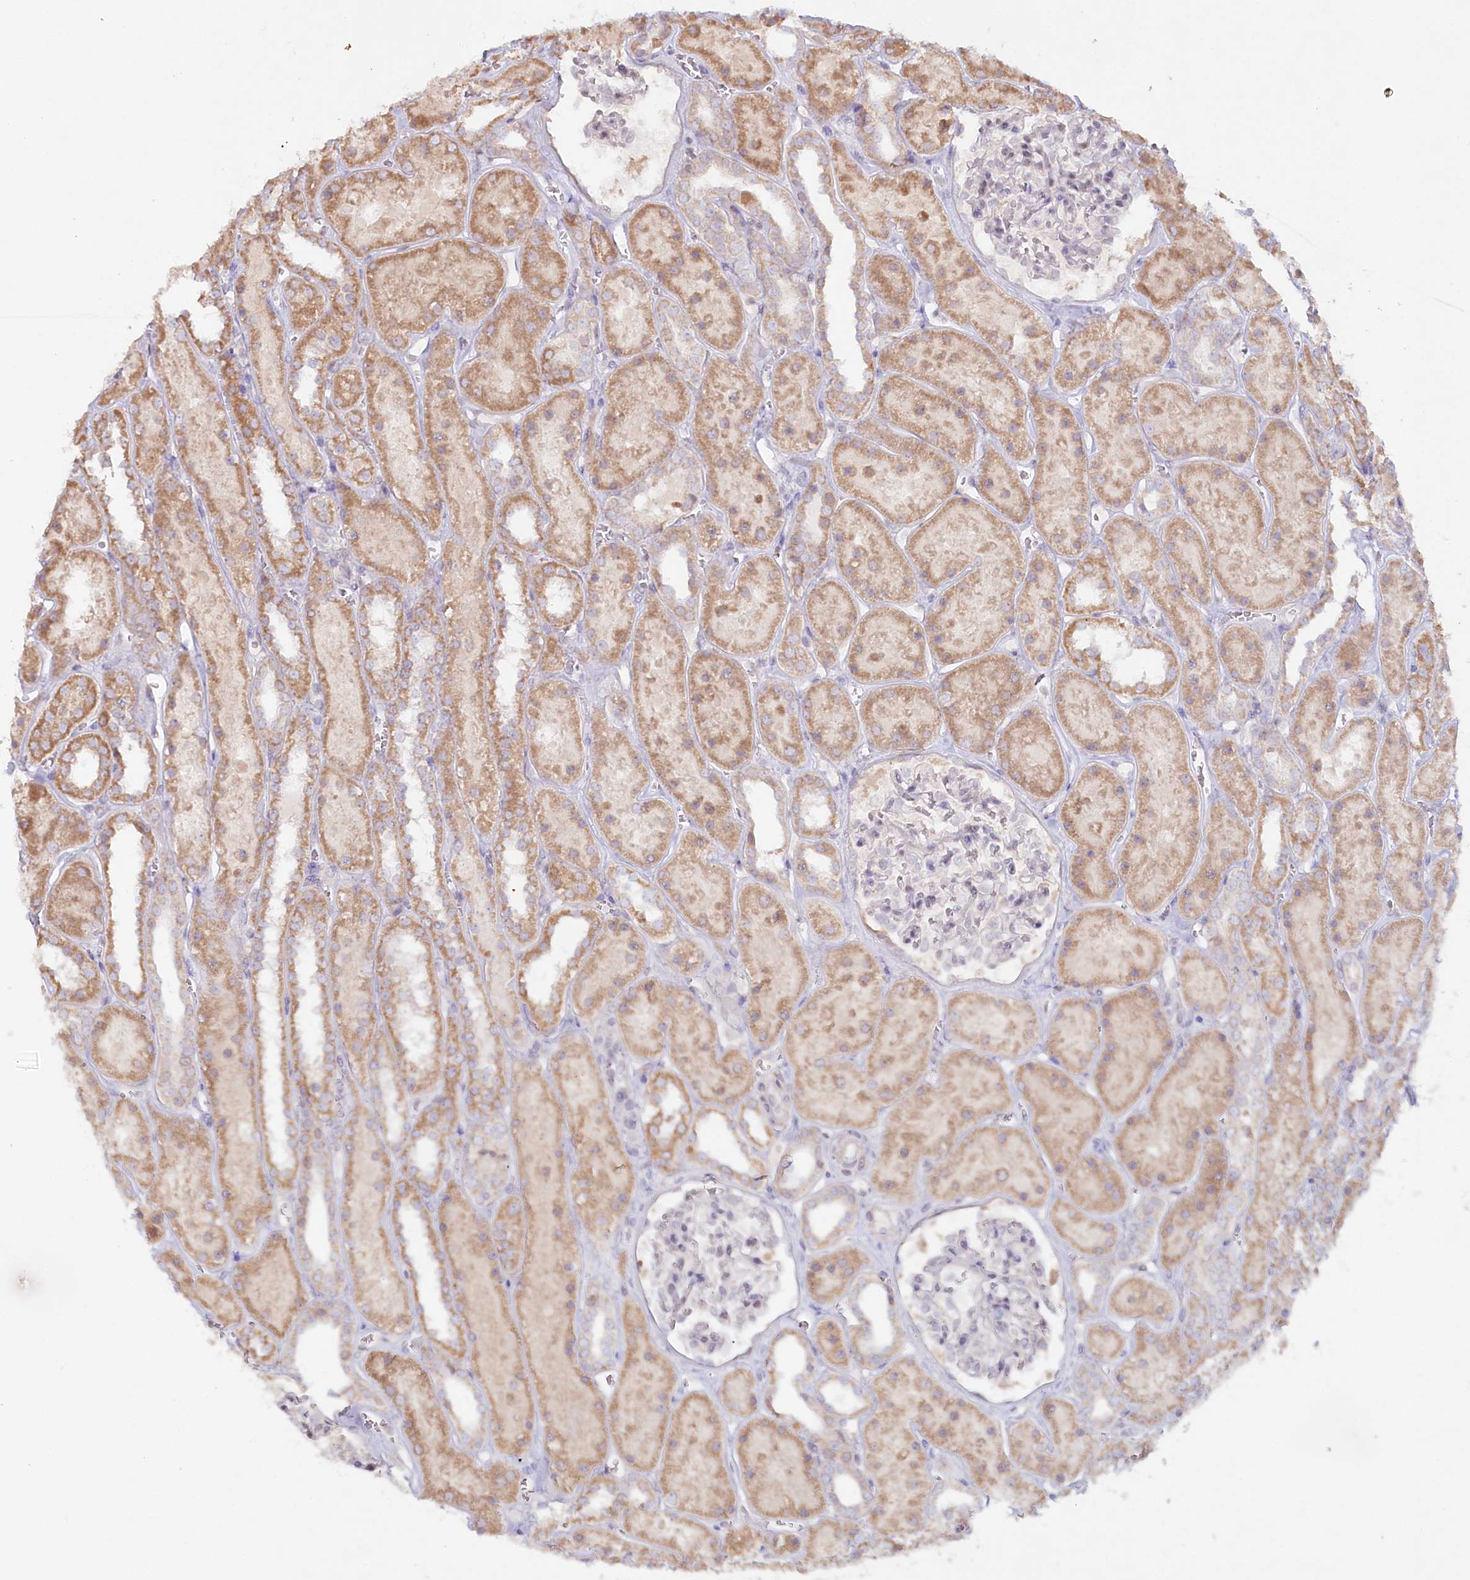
{"staining": {"intensity": "negative", "quantity": "none", "location": "none"}, "tissue": "kidney", "cell_type": "Cells in glomeruli", "image_type": "normal", "snomed": [{"axis": "morphology", "description": "Normal tissue, NOS"}, {"axis": "topography", "description": "Kidney"}], "caption": "DAB immunohistochemical staining of benign human kidney shows no significant positivity in cells in glomeruli.", "gene": "PSAPL1", "patient": {"sex": "female", "age": 41}}